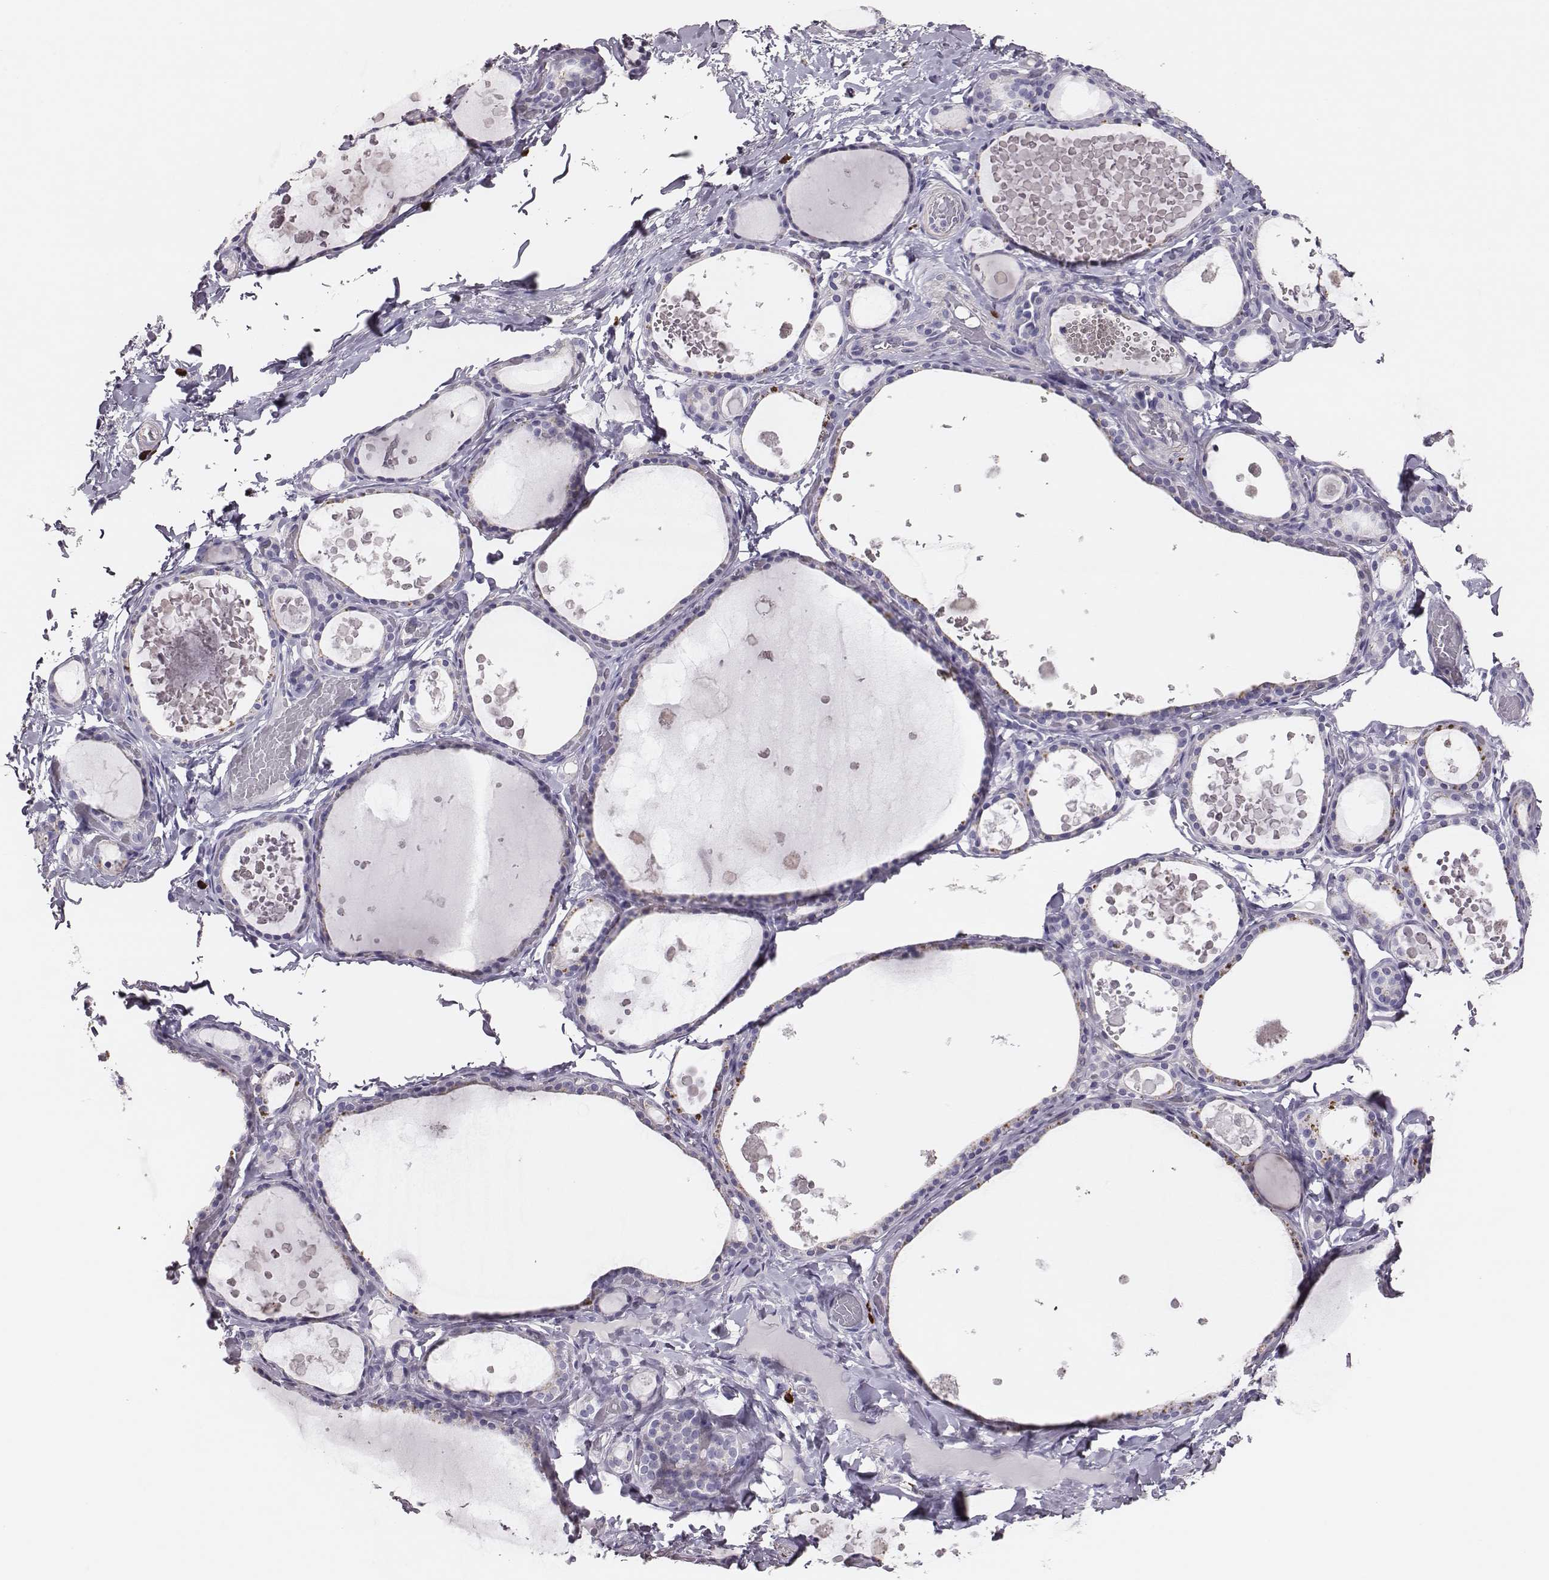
{"staining": {"intensity": "negative", "quantity": "none", "location": "none"}, "tissue": "thyroid gland", "cell_type": "Glandular cells", "image_type": "normal", "snomed": [{"axis": "morphology", "description": "Normal tissue, NOS"}, {"axis": "topography", "description": "Thyroid gland"}], "caption": "An image of thyroid gland stained for a protein reveals no brown staining in glandular cells.", "gene": "P2RY10", "patient": {"sex": "female", "age": 56}}